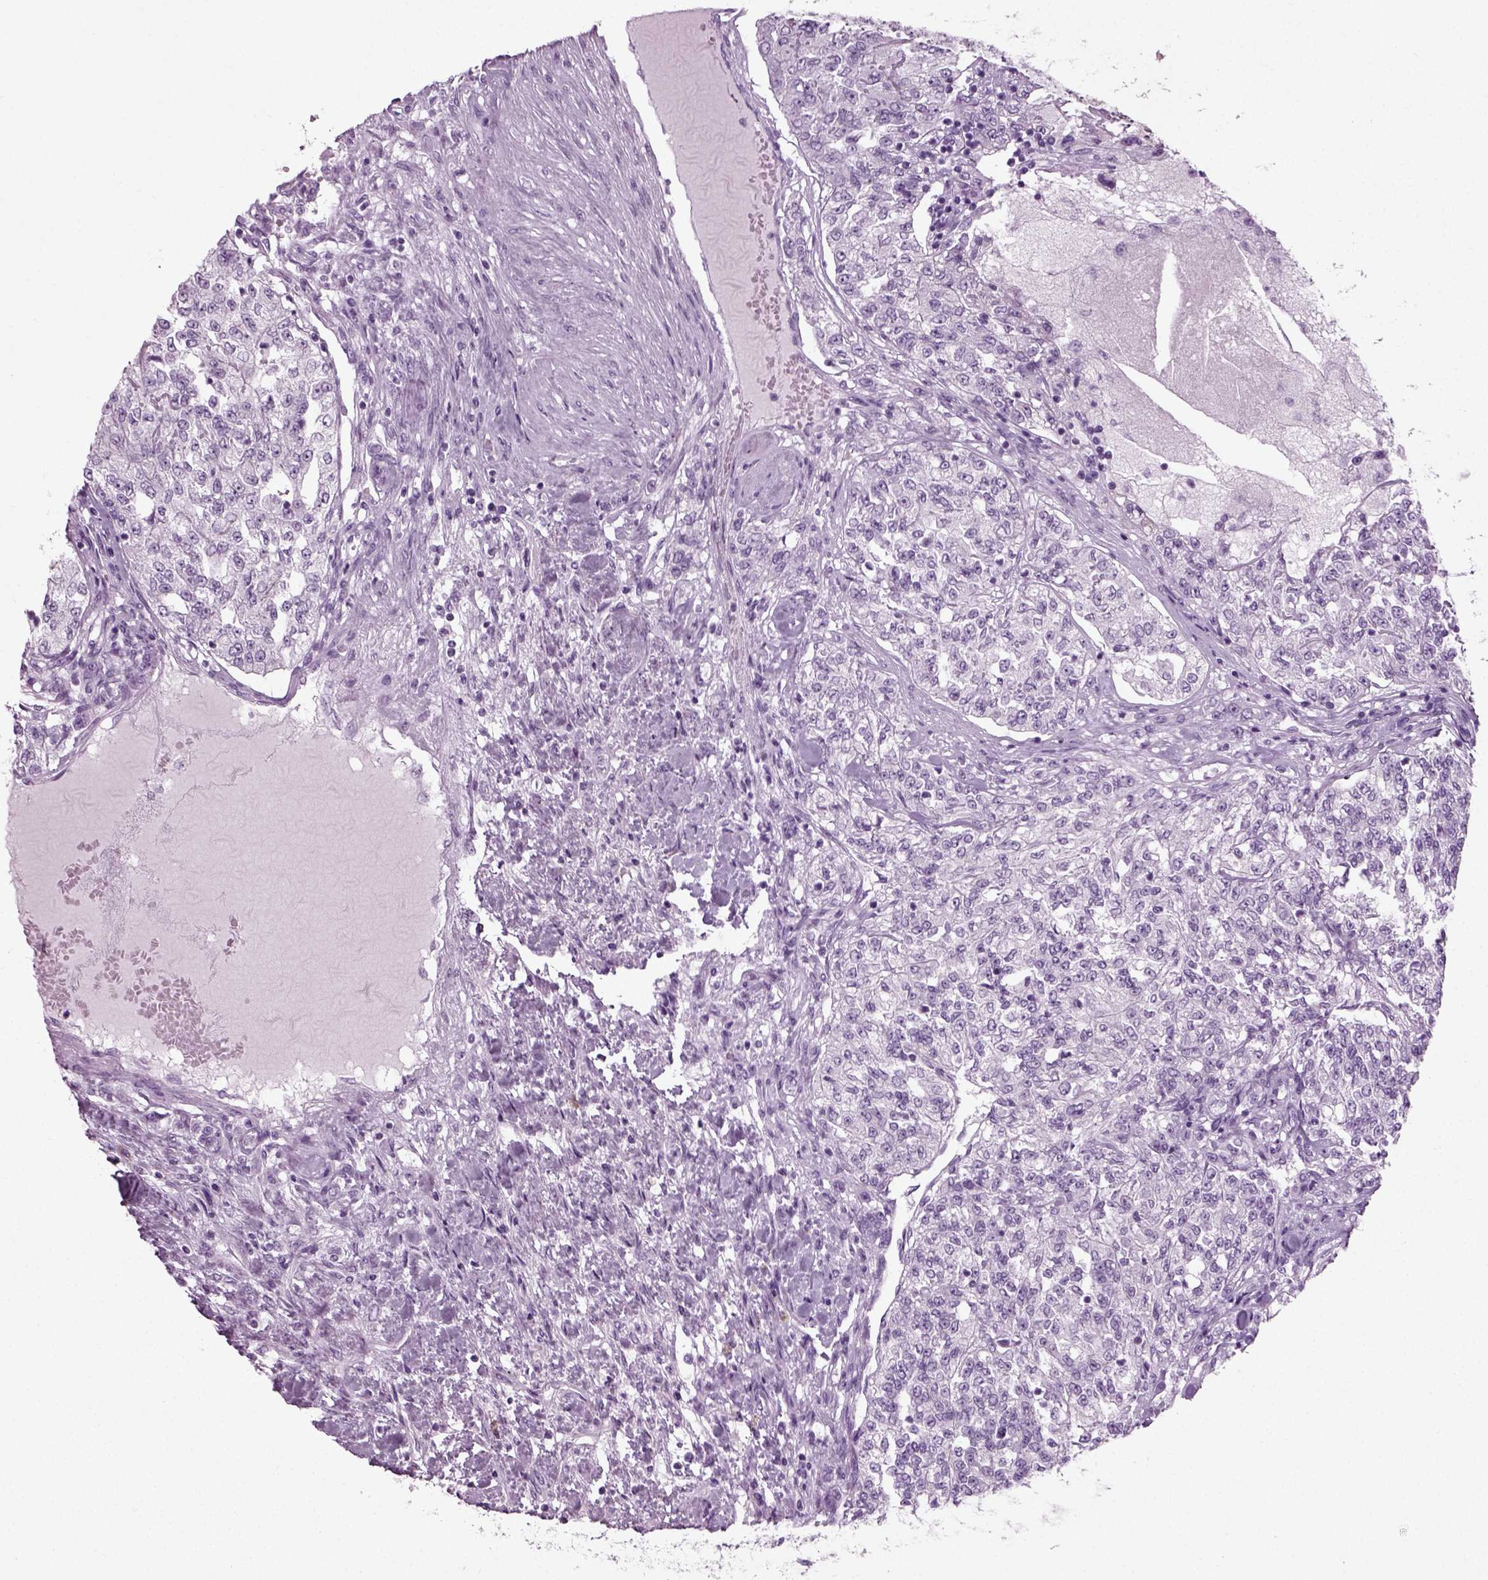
{"staining": {"intensity": "negative", "quantity": "none", "location": "none"}, "tissue": "renal cancer", "cell_type": "Tumor cells", "image_type": "cancer", "snomed": [{"axis": "morphology", "description": "Adenocarcinoma, NOS"}, {"axis": "topography", "description": "Kidney"}], "caption": "Tumor cells show no significant protein expression in adenocarcinoma (renal).", "gene": "PRLH", "patient": {"sex": "female", "age": 63}}